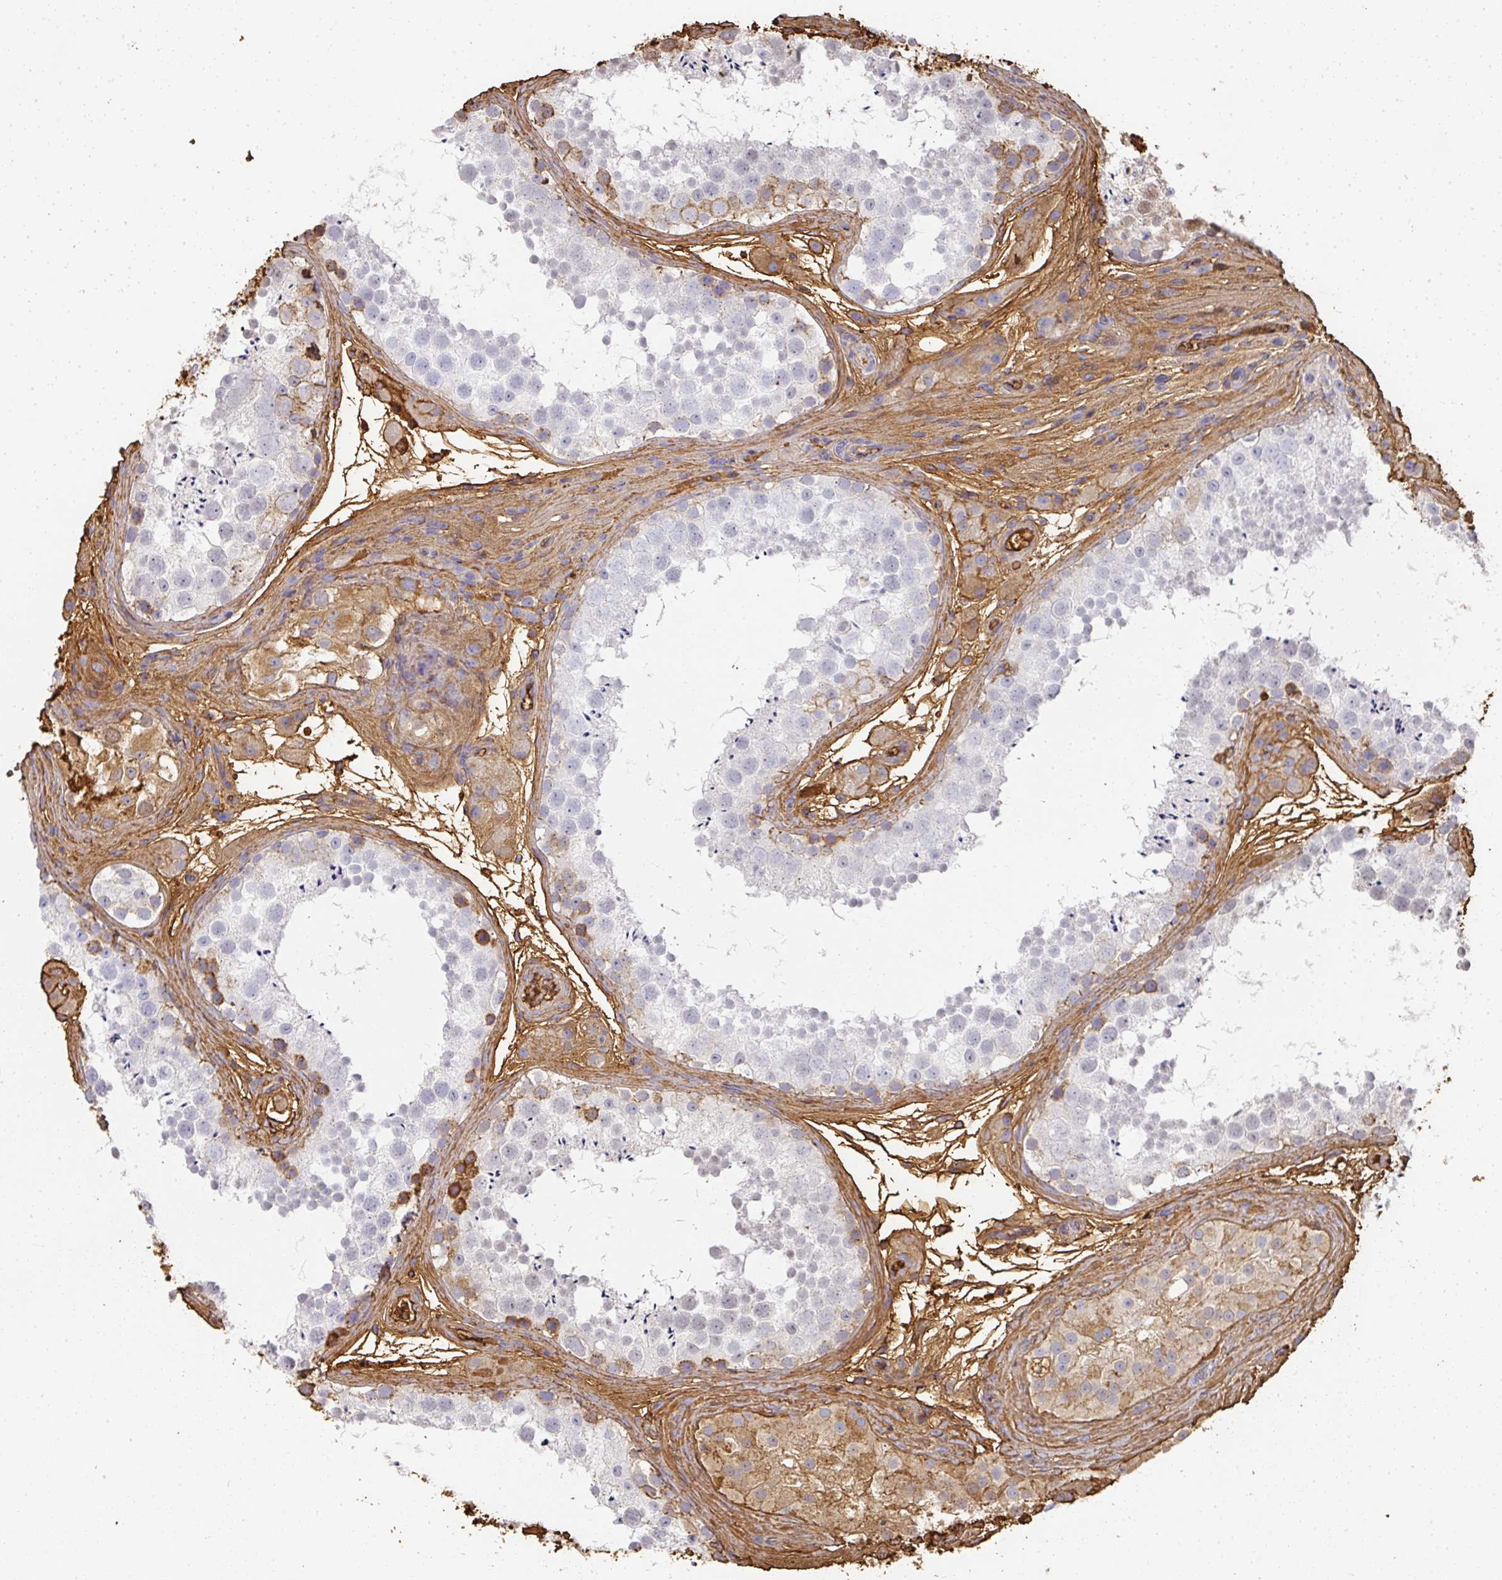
{"staining": {"intensity": "moderate", "quantity": "25%-75%", "location": "cytoplasmic/membranous,nuclear"}, "tissue": "testis", "cell_type": "Cells in seminiferous ducts", "image_type": "normal", "snomed": [{"axis": "morphology", "description": "Normal tissue, NOS"}, {"axis": "topography", "description": "Testis"}], "caption": "Immunohistochemical staining of unremarkable human testis exhibits medium levels of moderate cytoplasmic/membranous,nuclear positivity in approximately 25%-75% of cells in seminiferous ducts.", "gene": "ALB", "patient": {"sex": "male", "age": 41}}